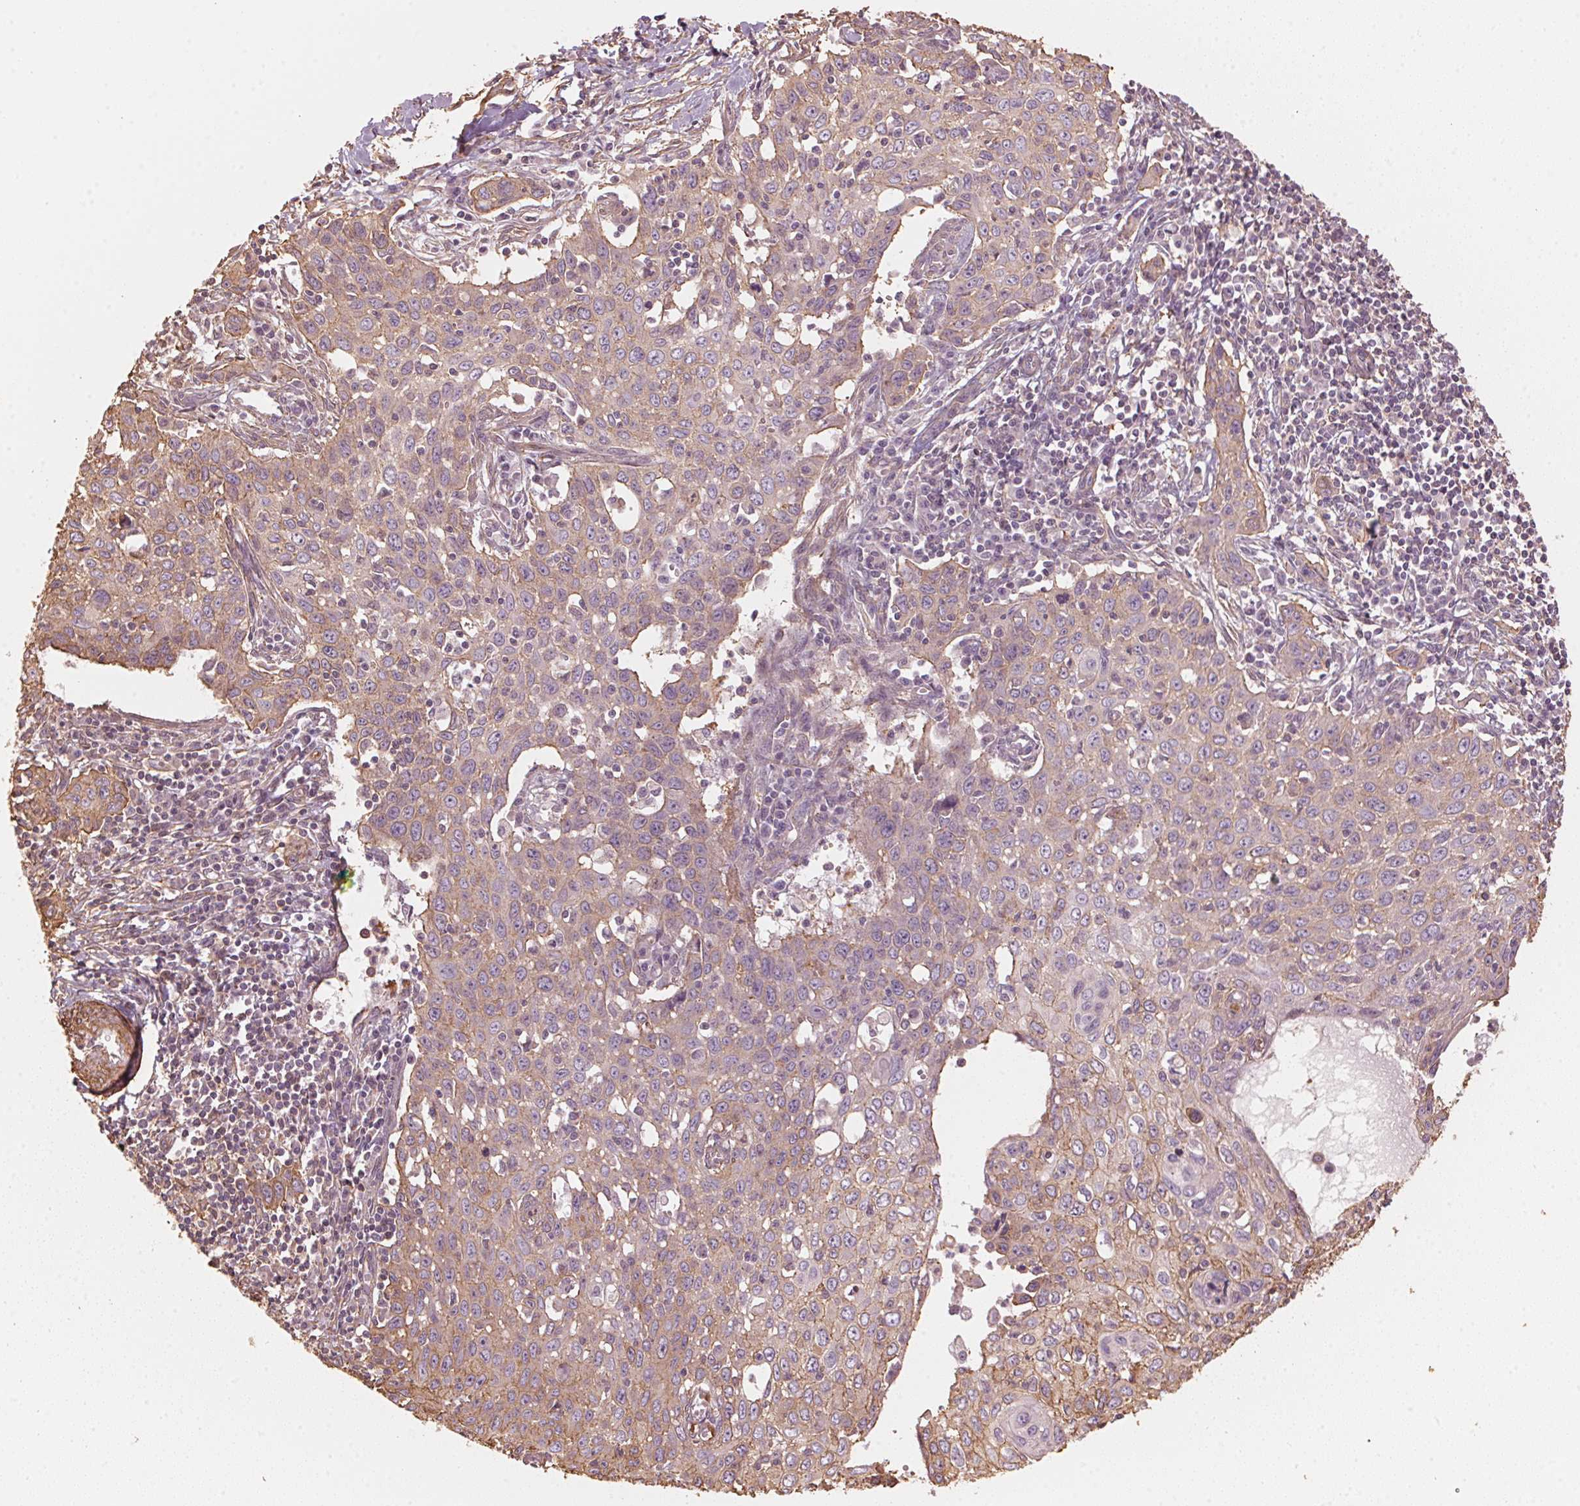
{"staining": {"intensity": "weak", "quantity": "25%-75%", "location": "cytoplasmic/membranous"}, "tissue": "cervical cancer", "cell_type": "Tumor cells", "image_type": "cancer", "snomed": [{"axis": "morphology", "description": "Squamous cell carcinoma, NOS"}, {"axis": "topography", "description": "Cervix"}], "caption": "Immunohistochemistry photomicrograph of human cervical cancer stained for a protein (brown), which exhibits low levels of weak cytoplasmic/membranous staining in approximately 25%-75% of tumor cells.", "gene": "QDPR", "patient": {"sex": "female", "age": 38}}